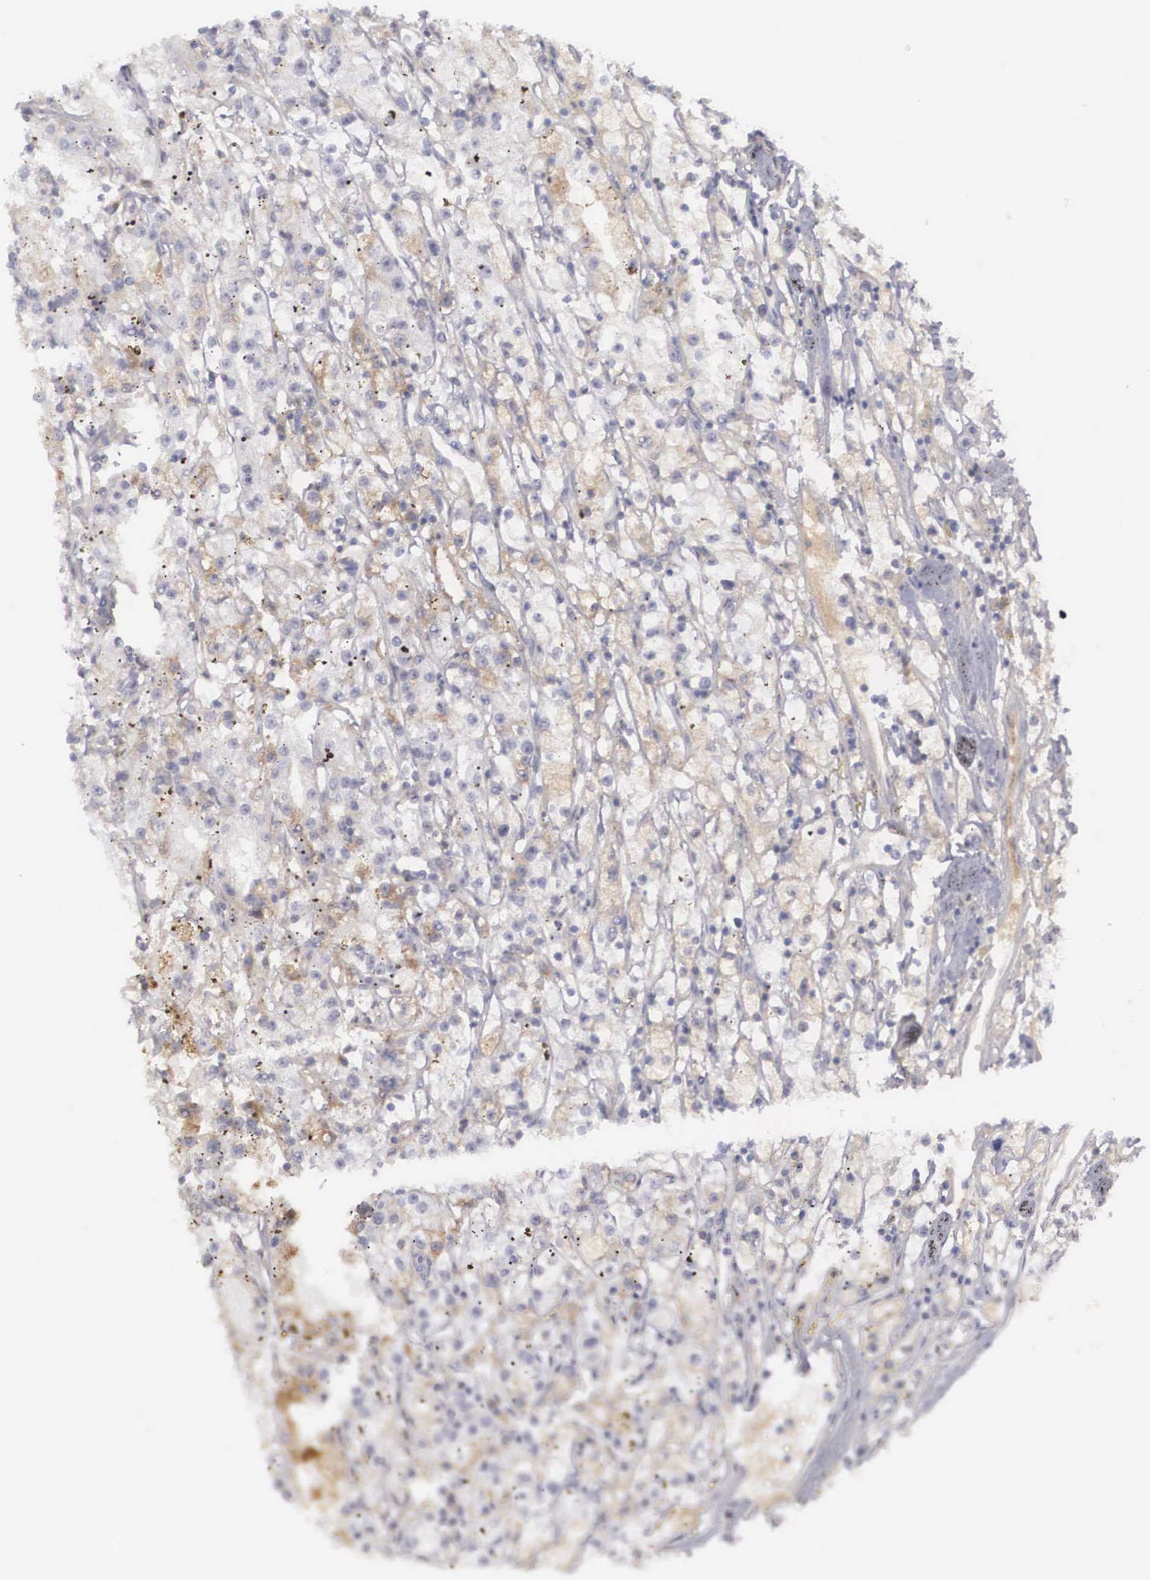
{"staining": {"intensity": "weak", "quantity": "25%-75%", "location": "cytoplasmic/membranous"}, "tissue": "renal cancer", "cell_type": "Tumor cells", "image_type": "cancer", "snomed": [{"axis": "morphology", "description": "Adenocarcinoma, NOS"}, {"axis": "topography", "description": "Kidney"}], "caption": "Tumor cells exhibit low levels of weak cytoplasmic/membranous positivity in approximately 25%-75% of cells in human renal cancer.", "gene": "RBPJ", "patient": {"sex": "male", "age": 56}}